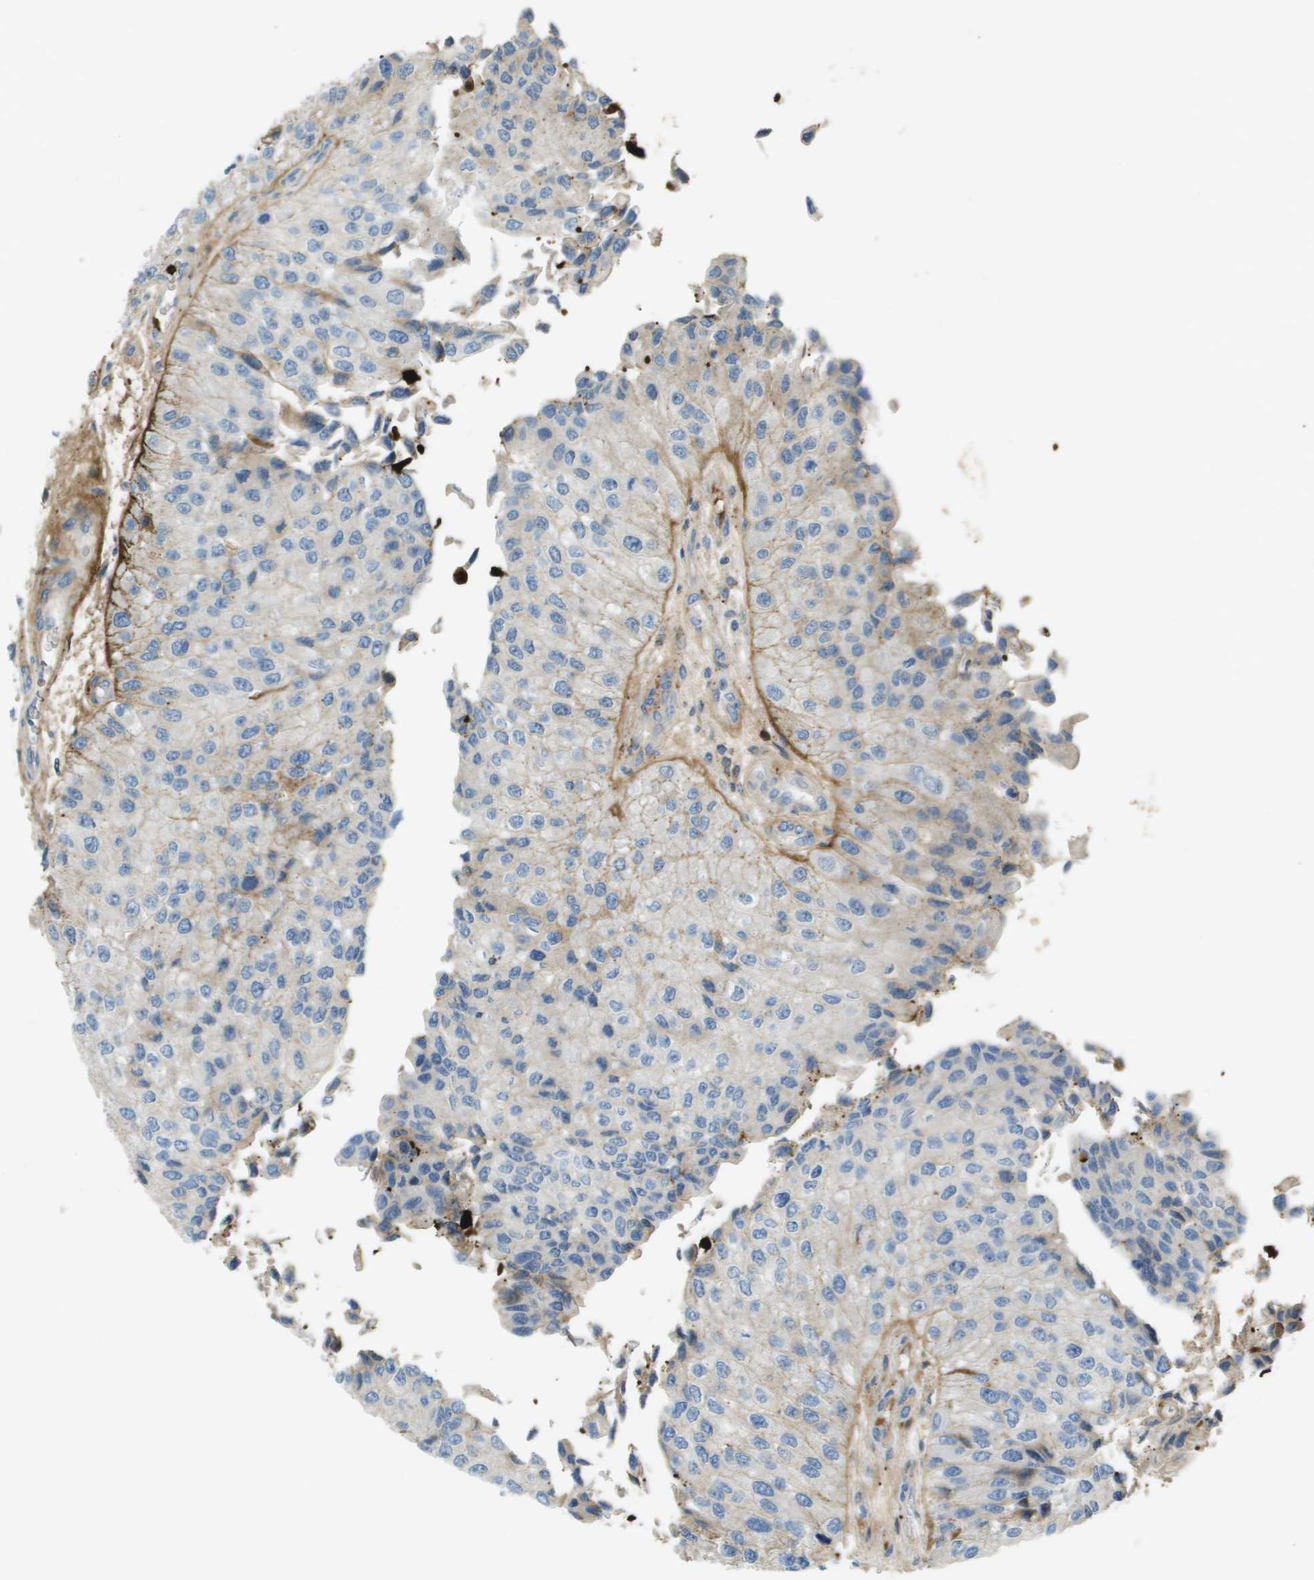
{"staining": {"intensity": "negative", "quantity": "none", "location": "none"}, "tissue": "urothelial cancer", "cell_type": "Tumor cells", "image_type": "cancer", "snomed": [{"axis": "morphology", "description": "Urothelial carcinoma, High grade"}, {"axis": "topography", "description": "Kidney"}, {"axis": "topography", "description": "Urinary bladder"}], "caption": "This image is of high-grade urothelial carcinoma stained with IHC to label a protein in brown with the nuclei are counter-stained blue. There is no positivity in tumor cells. Brightfield microscopy of immunohistochemistry stained with DAB (brown) and hematoxylin (blue), captured at high magnification.", "gene": "VTN", "patient": {"sex": "male", "age": 77}}